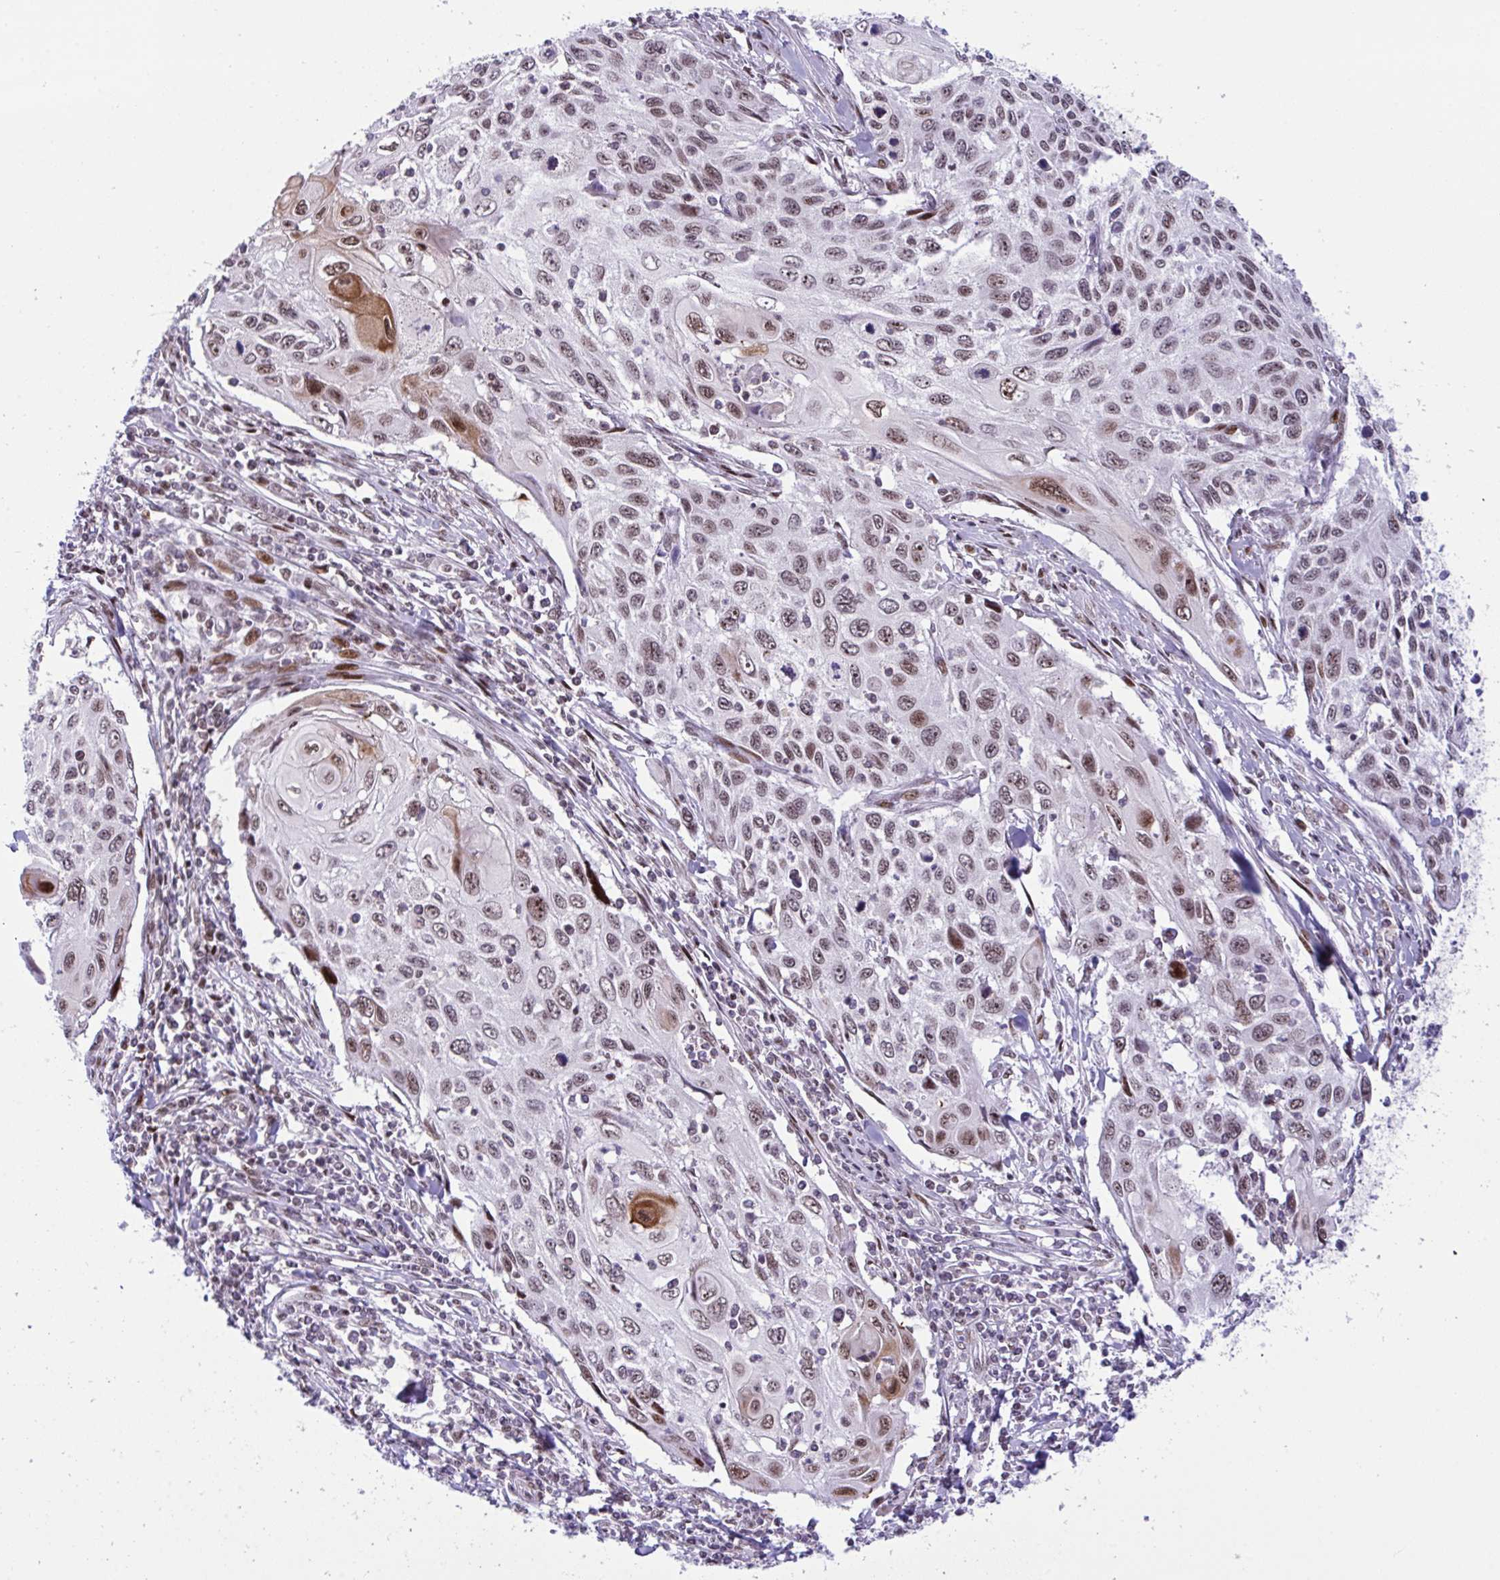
{"staining": {"intensity": "moderate", "quantity": ">75%", "location": "nuclear"}, "tissue": "cervical cancer", "cell_type": "Tumor cells", "image_type": "cancer", "snomed": [{"axis": "morphology", "description": "Squamous cell carcinoma, NOS"}, {"axis": "topography", "description": "Cervix"}], "caption": "Cervical cancer (squamous cell carcinoma) stained with DAB (3,3'-diaminobenzidine) immunohistochemistry demonstrates medium levels of moderate nuclear expression in about >75% of tumor cells. (DAB = brown stain, brightfield microscopy at high magnification).", "gene": "ZFHX3", "patient": {"sex": "female", "age": 70}}